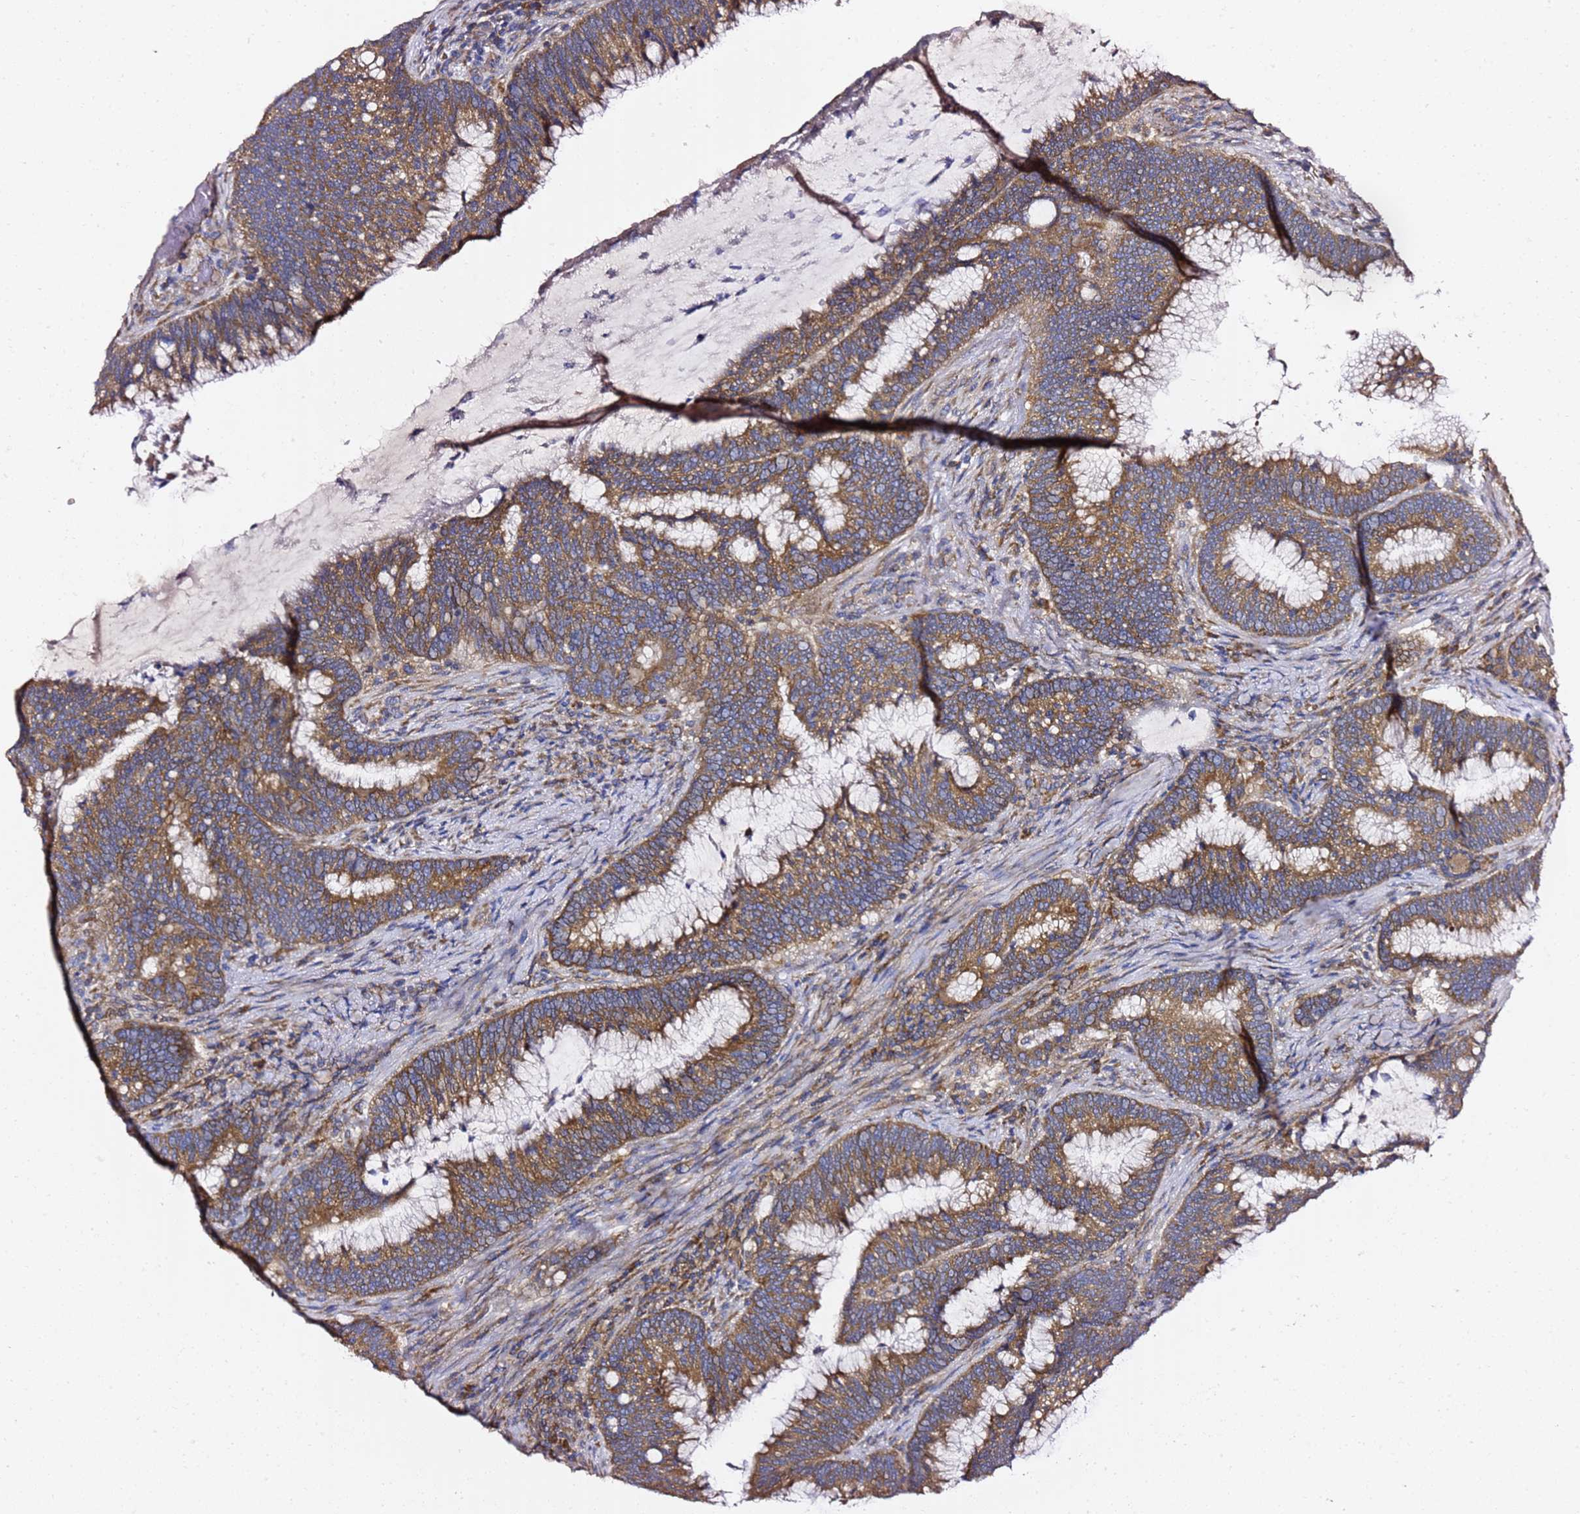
{"staining": {"intensity": "moderate", "quantity": ">75%", "location": "cytoplasmic/membranous"}, "tissue": "colorectal cancer", "cell_type": "Tumor cells", "image_type": "cancer", "snomed": [{"axis": "morphology", "description": "Adenocarcinoma, NOS"}, {"axis": "topography", "description": "Rectum"}], "caption": "Immunohistochemical staining of adenocarcinoma (colorectal) demonstrates moderate cytoplasmic/membranous protein positivity in approximately >75% of tumor cells.", "gene": "C19orf12", "patient": {"sex": "female", "age": 77}}